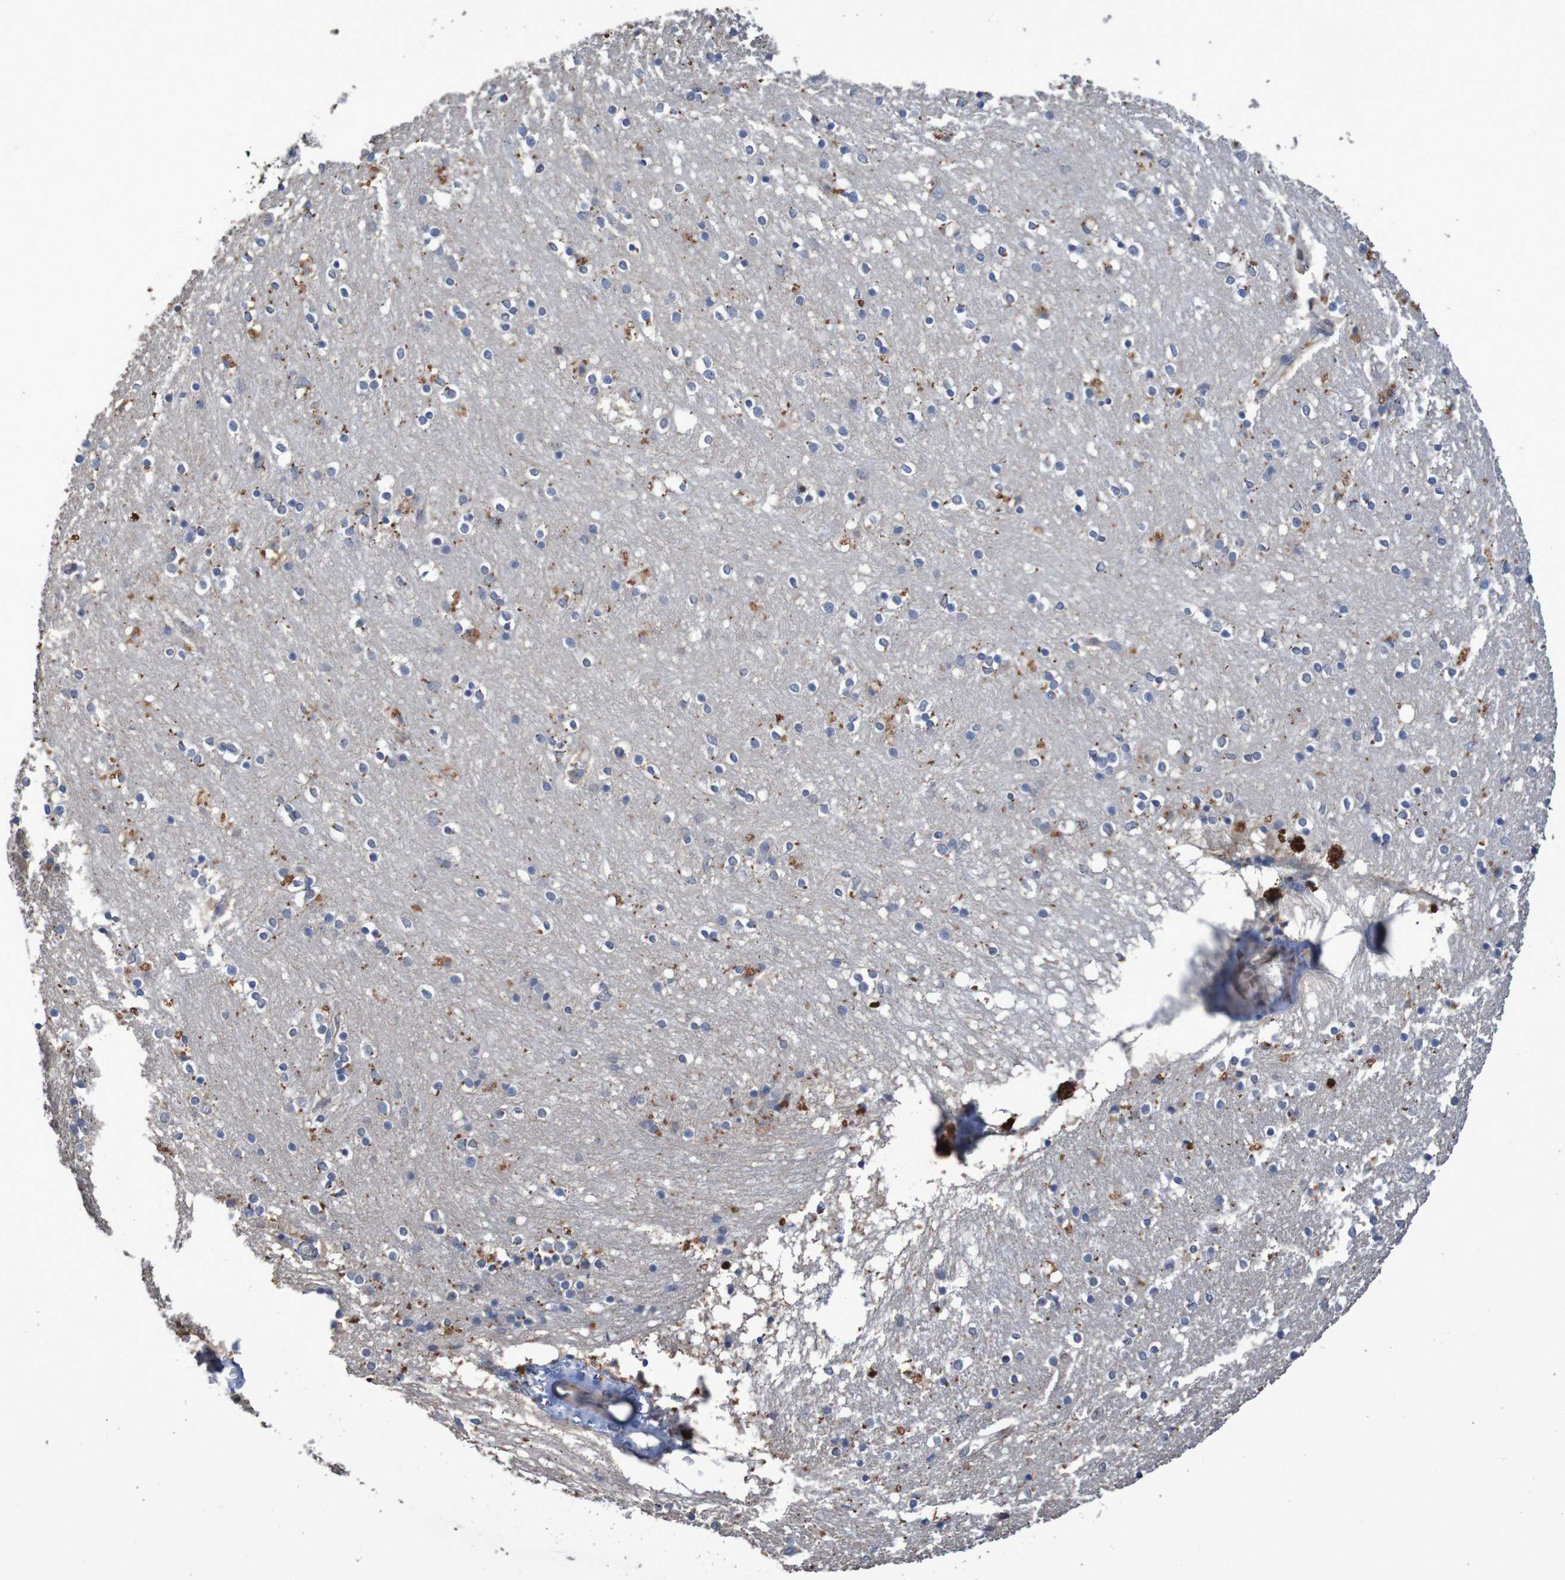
{"staining": {"intensity": "moderate", "quantity": "<25%", "location": "cytoplasmic/membranous"}, "tissue": "caudate", "cell_type": "Glial cells", "image_type": "normal", "snomed": [{"axis": "morphology", "description": "Normal tissue, NOS"}, {"axis": "topography", "description": "Lateral ventricle wall"}], "caption": "Moderate cytoplasmic/membranous staining for a protein is present in approximately <25% of glial cells of unremarkable caudate using immunohistochemistry.", "gene": "FBP1", "patient": {"sex": "female", "age": 54}}